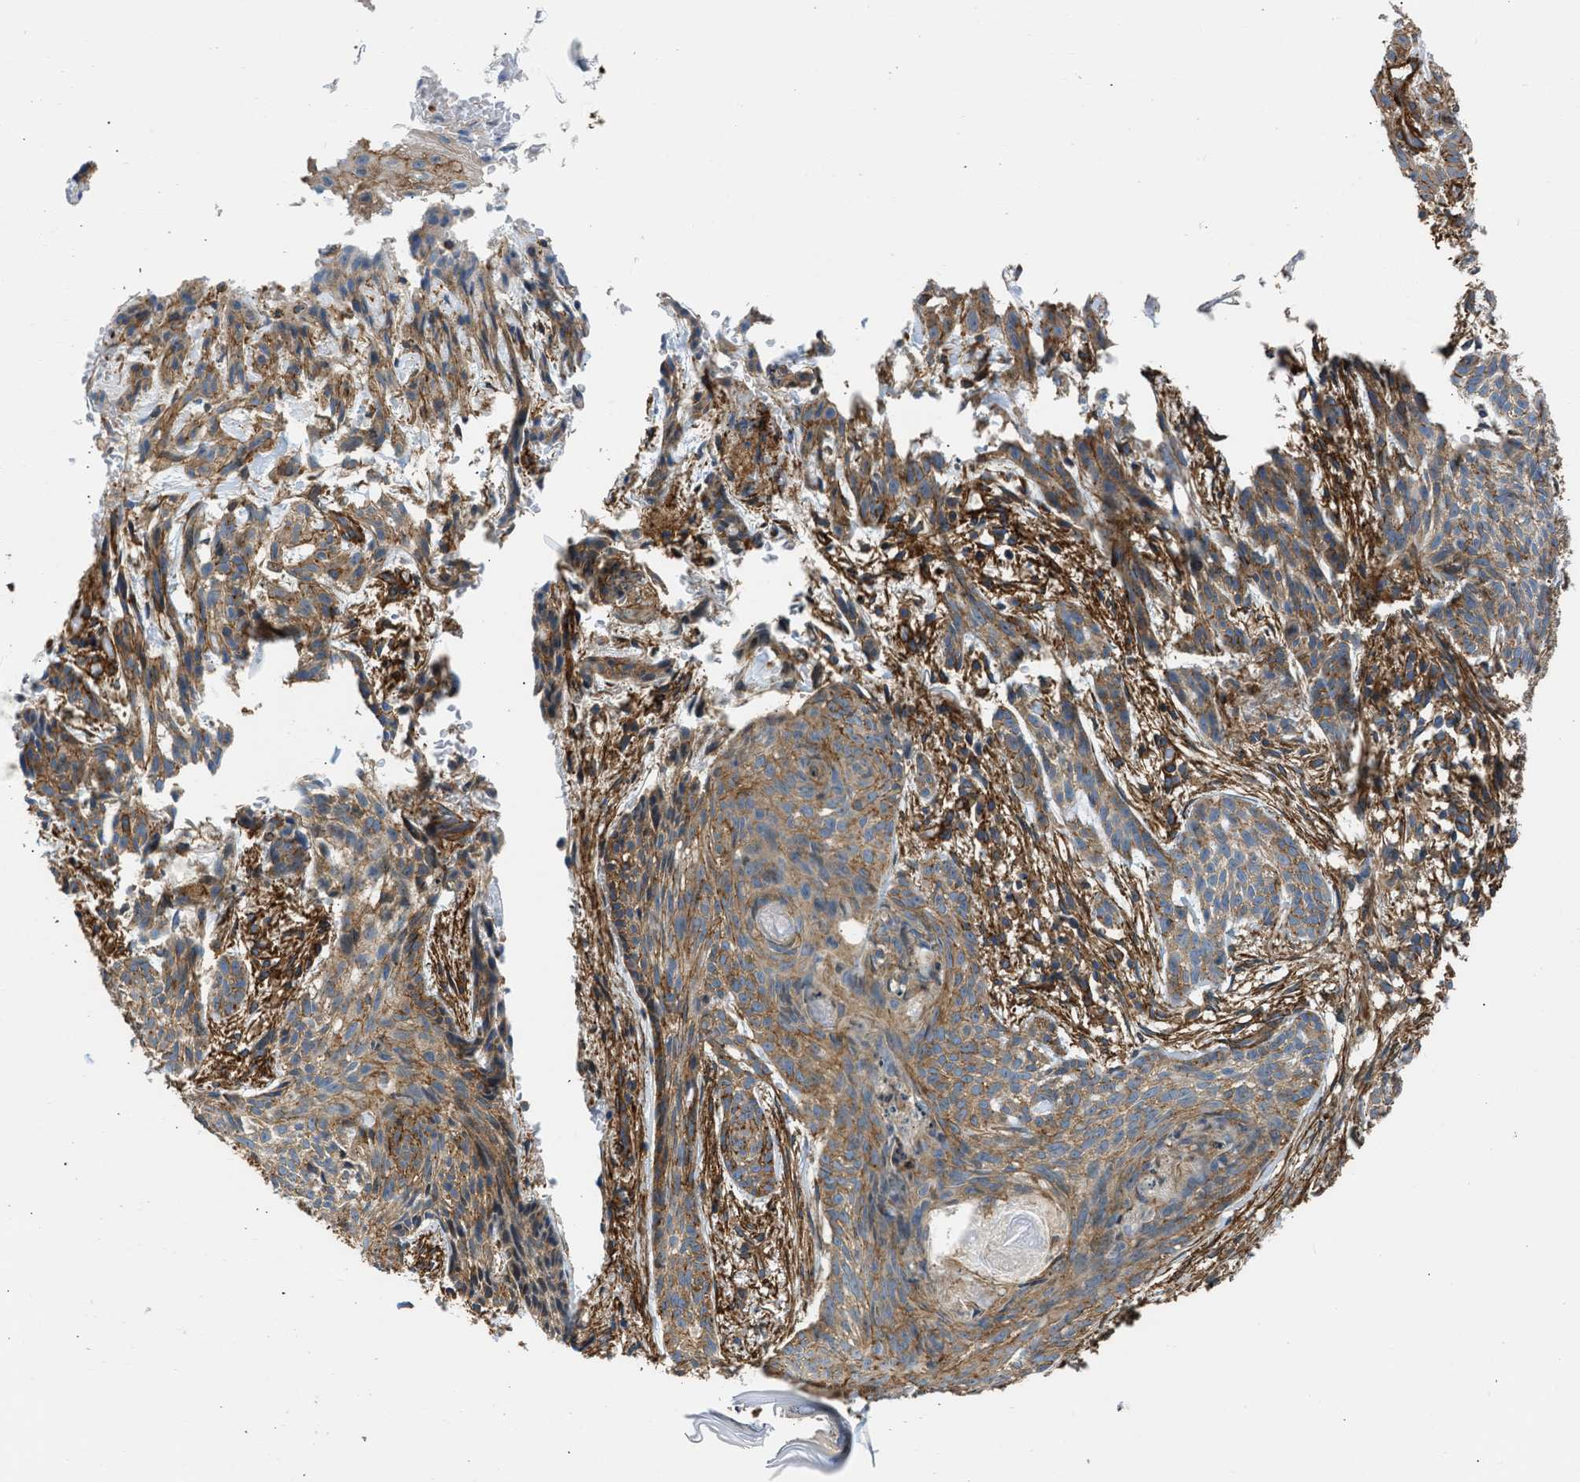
{"staining": {"intensity": "moderate", "quantity": ">75%", "location": "cytoplasmic/membranous"}, "tissue": "skin cancer", "cell_type": "Tumor cells", "image_type": "cancer", "snomed": [{"axis": "morphology", "description": "Basal cell carcinoma"}, {"axis": "topography", "description": "Skin"}], "caption": "Skin cancer (basal cell carcinoma) stained with a brown dye reveals moderate cytoplasmic/membranous positive expression in about >75% of tumor cells.", "gene": "SEPTIN2", "patient": {"sex": "female", "age": 59}}